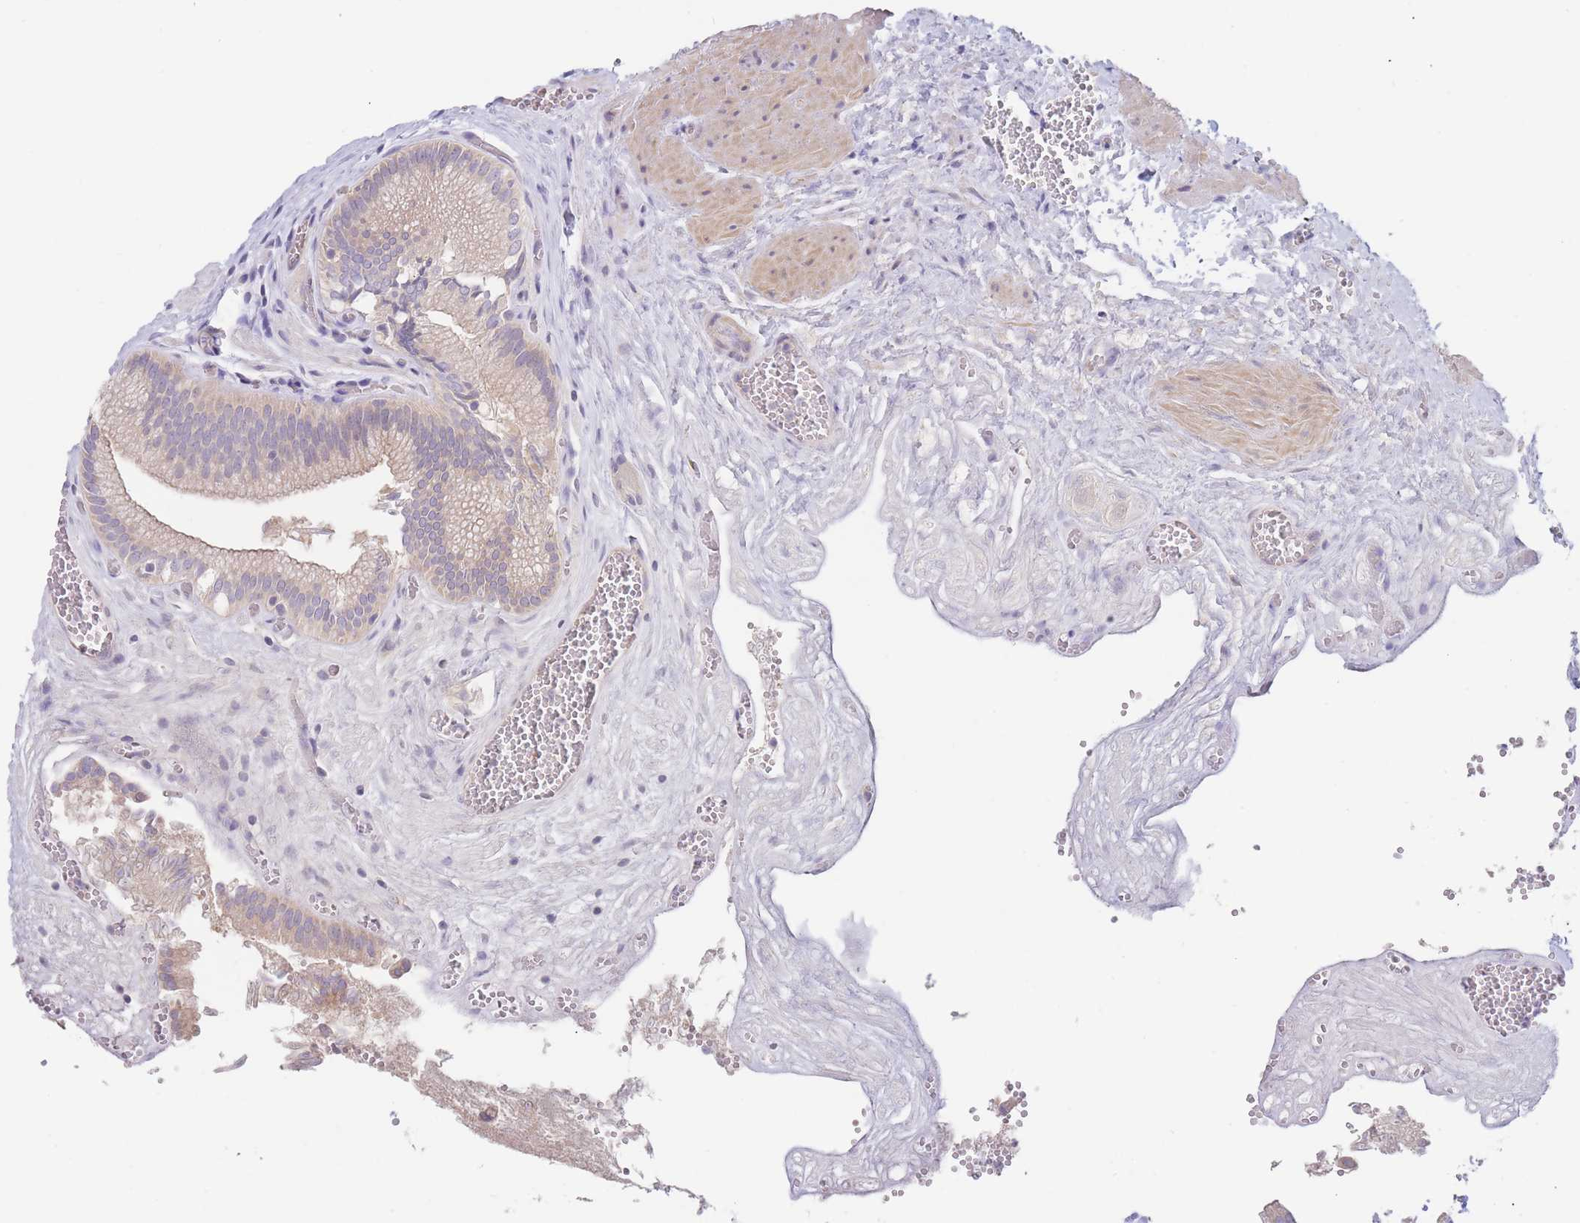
{"staining": {"intensity": "weak", "quantity": "25%-75%", "location": "cytoplasmic/membranous"}, "tissue": "gallbladder", "cell_type": "Glandular cells", "image_type": "normal", "snomed": [{"axis": "morphology", "description": "Normal tissue, NOS"}, {"axis": "topography", "description": "Gallbladder"}, {"axis": "topography", "description": "Peripheral nerve tissue"}], "caption": "Brown immunohistochemical staining in benign human gallbladder exhibits weak cytoplasmic/membranous staining in approximately 25%-75% of glandular cells.", "gene": "ZNF281", "patient": {"sex": "male", "age": 17}}